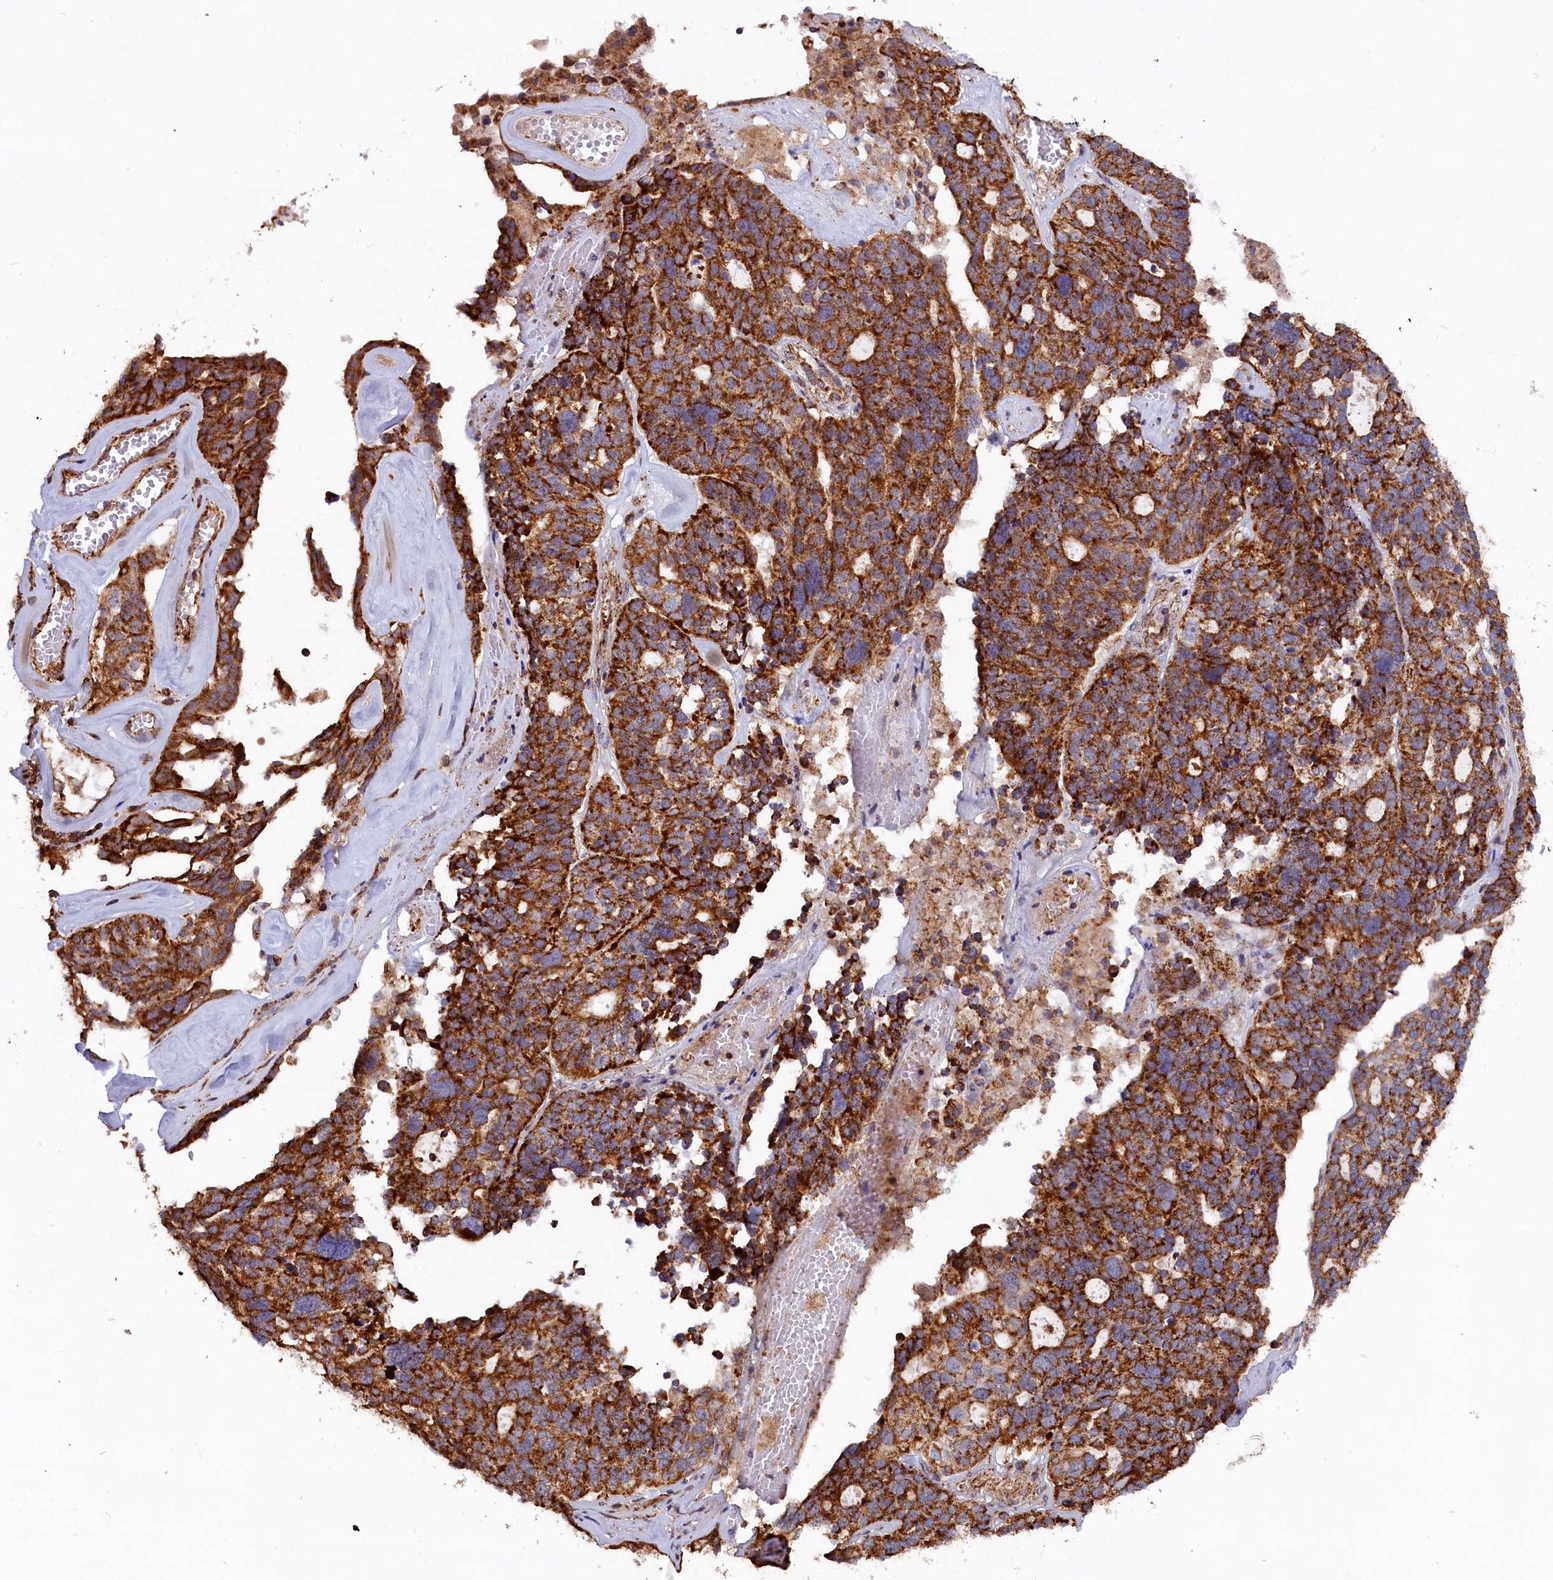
{"staining": {"intensity": "strong", "quantity": ">75%", "location": "cytoplasmic/membranous"}, "tissue": "ovarian cancer", "cell_type": "Tumor cells", "image_type": "cancer", "snomed": [{"axis": "morphology", "description": "Cystadenocarcinoma, serous, NOS"}, {"axis": "topography", "description": "Ovary"}], "caption": "Immunohistochemical staining of ovarian cancer demonstrates high levels of strong cytoplasmic/membranous expression in about >75% of tumor cells.", "gene": "MACROD1", "patient": {"sex": "female", "age": 59}}